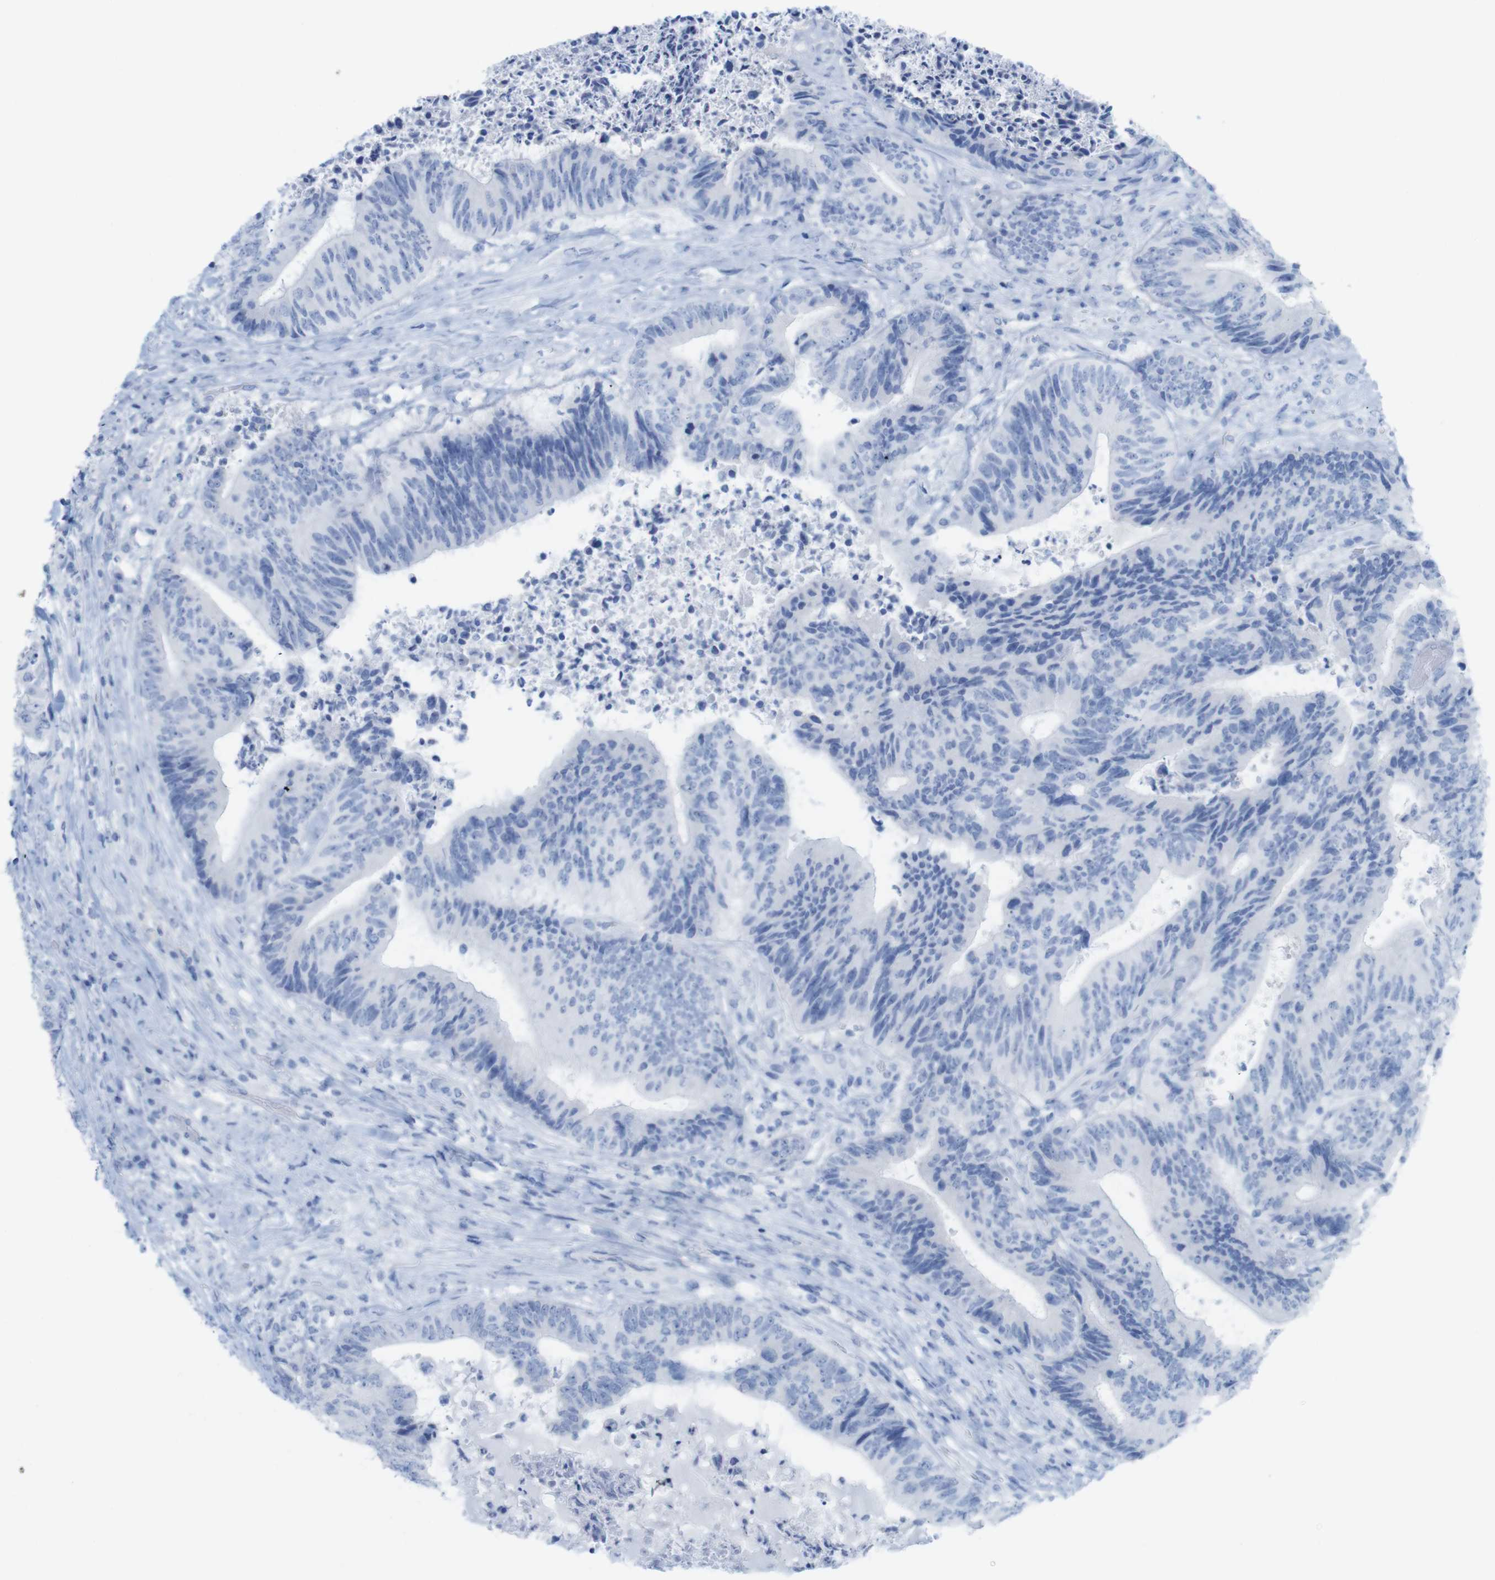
{"staining": {"intensity": "negative", "quantity": "none", "location": "none"}, "tissue": "colorectal cancer", "cell_type": "Tumor cells", "image_type": "cancer", "snomed": [{"axis": "morphology", "description": "Adenocarcinoma, NOS"}, {"axis": "topography", "description": "Rectum"}], "caption": "IHC of human colorectal cancer exhibits no expression in tumor cells.", "gene": "MYH7", "patient": {"sex": "male", "age": 72}}